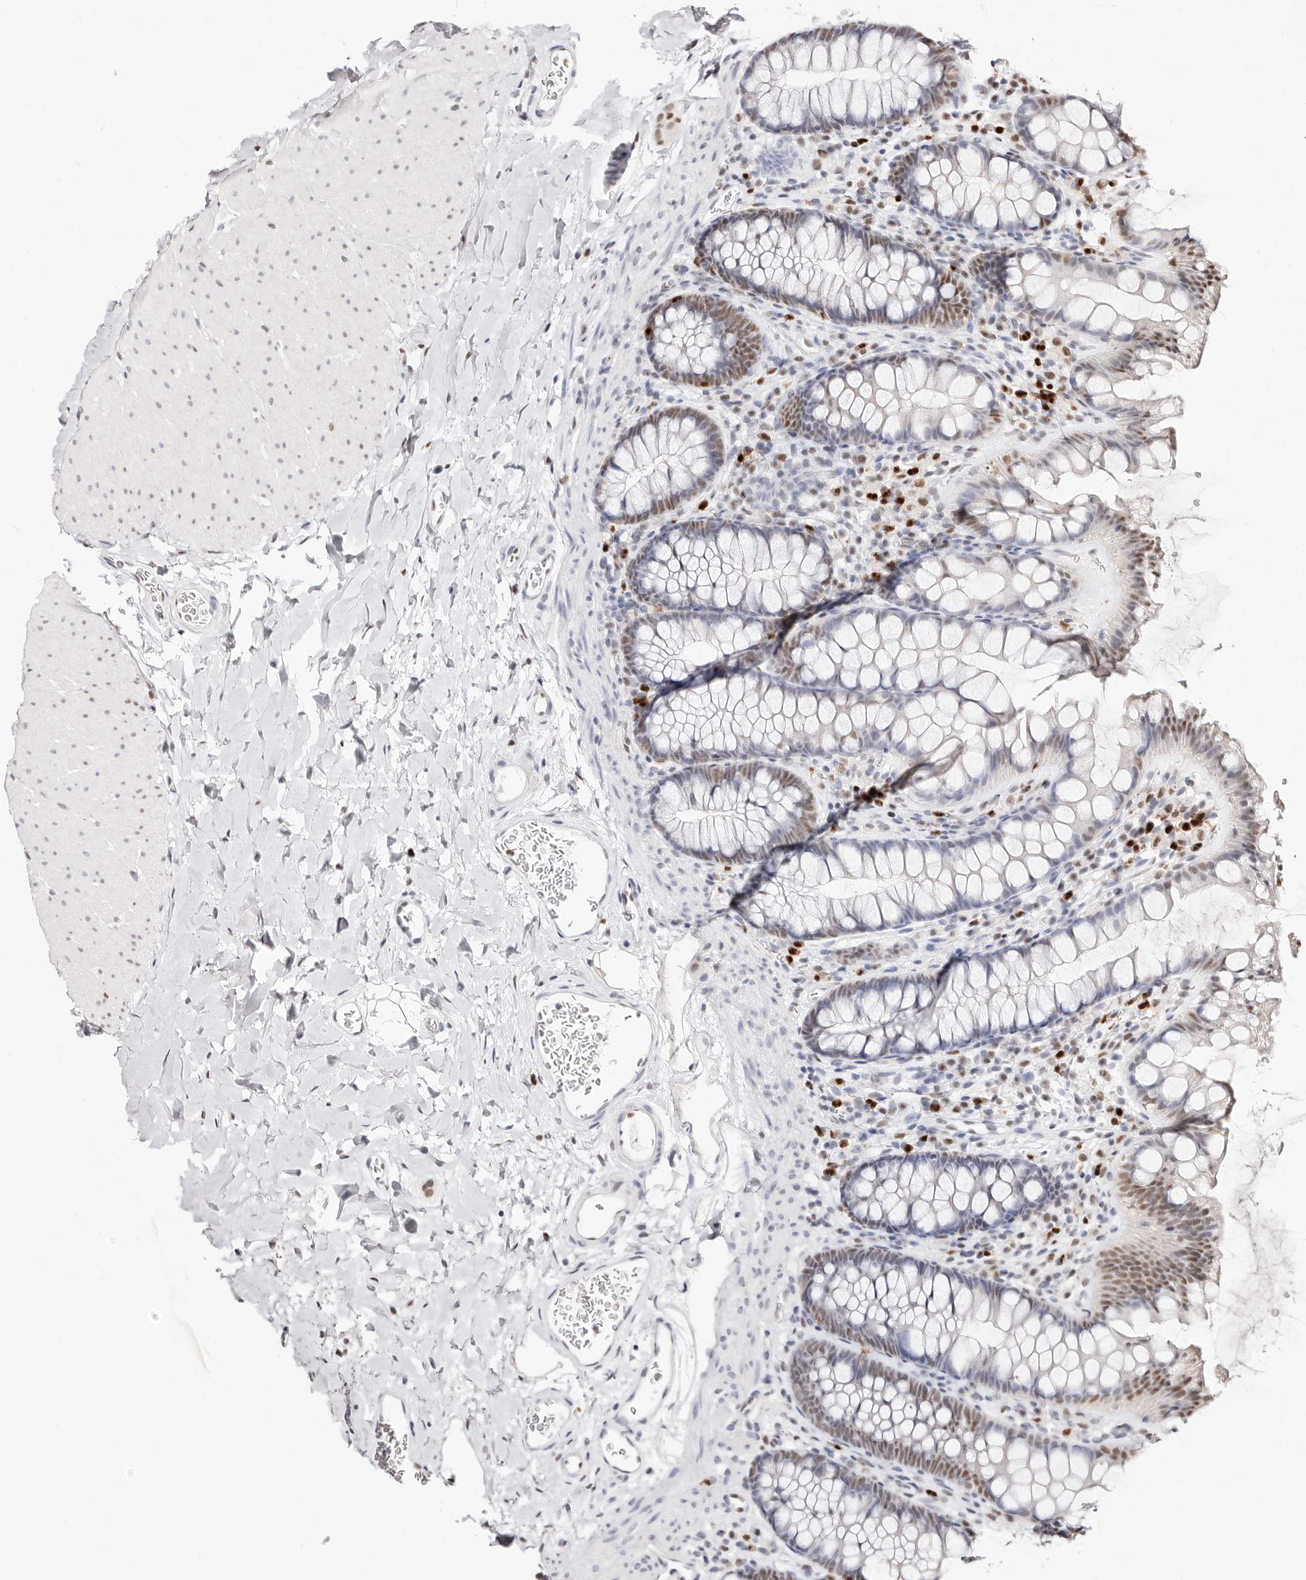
{"staining": {"intensity": "weak", "quantity": ">75%", "location": "nuclear"}, "tissue": "colon", "cell_type": "Endothelial cells", "image_type": "normal", "snomed": [{"axis": "morphology", "description": "Normal tissue, NOS"}, {"axis": "topography", "description": "Colon"}], "caption": "The photomicrograph shows immunohistochemical staining of normal colon. There is weak nuclear staining is seen in approximately >75% of endothelial cells. (Brightfield microscopy of DAB IHC at high magnification).", "gene": "TKT", "patient": {"sex": "female", "age": 62}}